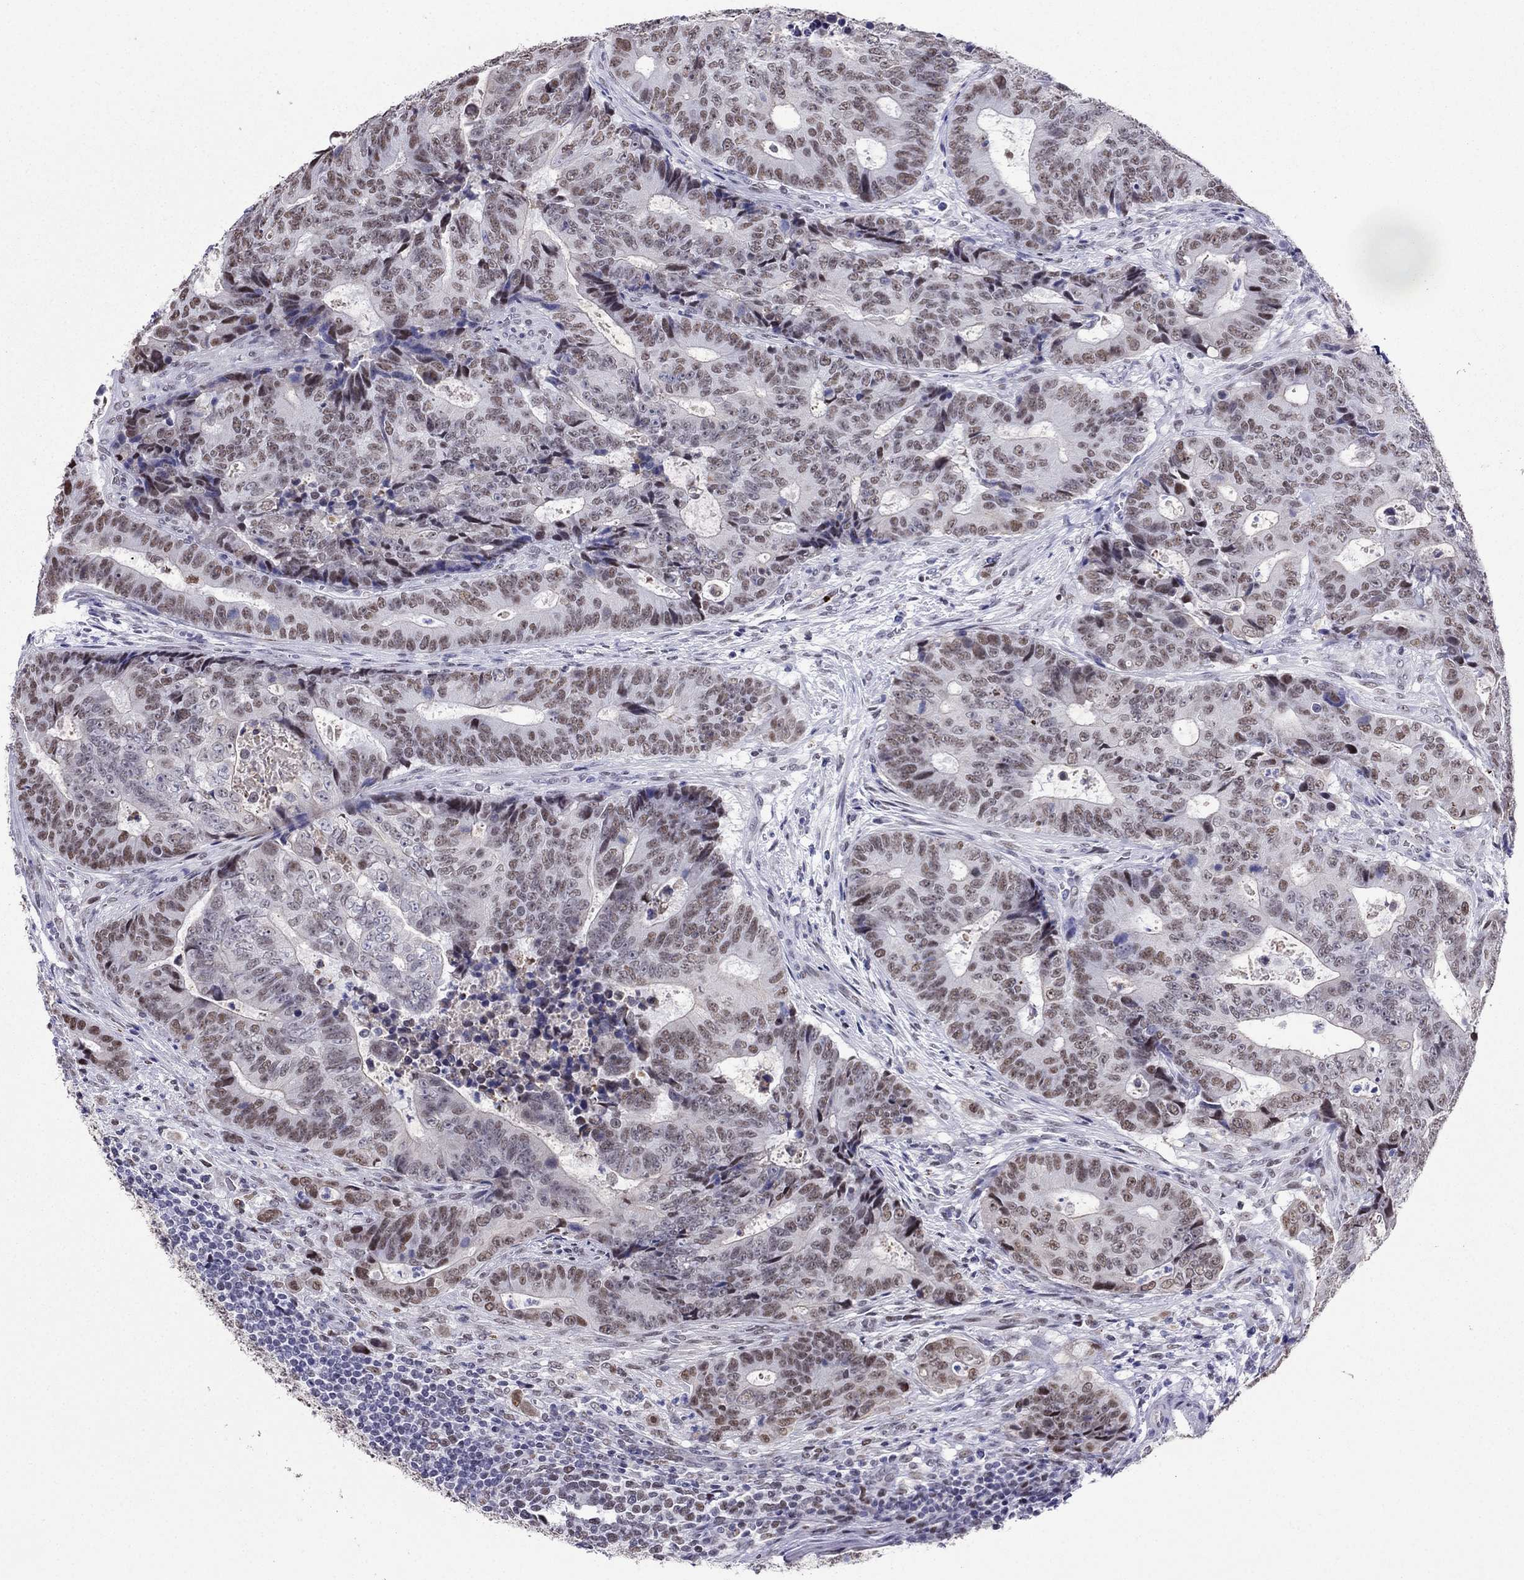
{"staining": {"intensity": "moderate", "quantity": "<25%", "location": "nuclear"}, "tissue": "colorectal cancer", "cell_type": "Tumor cells", "image_type": "cancer", "snomed": [{"axis": "morphology", "description": "Adenocarcinoma, NOS"}, {"axis": "topography", "description": "Colon"}], "caption": "Immunohistochemistry staining of adenocarcinoma (colorectal), which demonstrates low levels of moderate nuclear expression in about <25% of tumor cells indicating moderate nuclear protein positivity. The staining was performed using DAB (brown) for protein detection and nuclei were counterstained in hematoxylin (blue).", "gene": "PPM1G", "patient": {"sex": "female", "age": 48}}